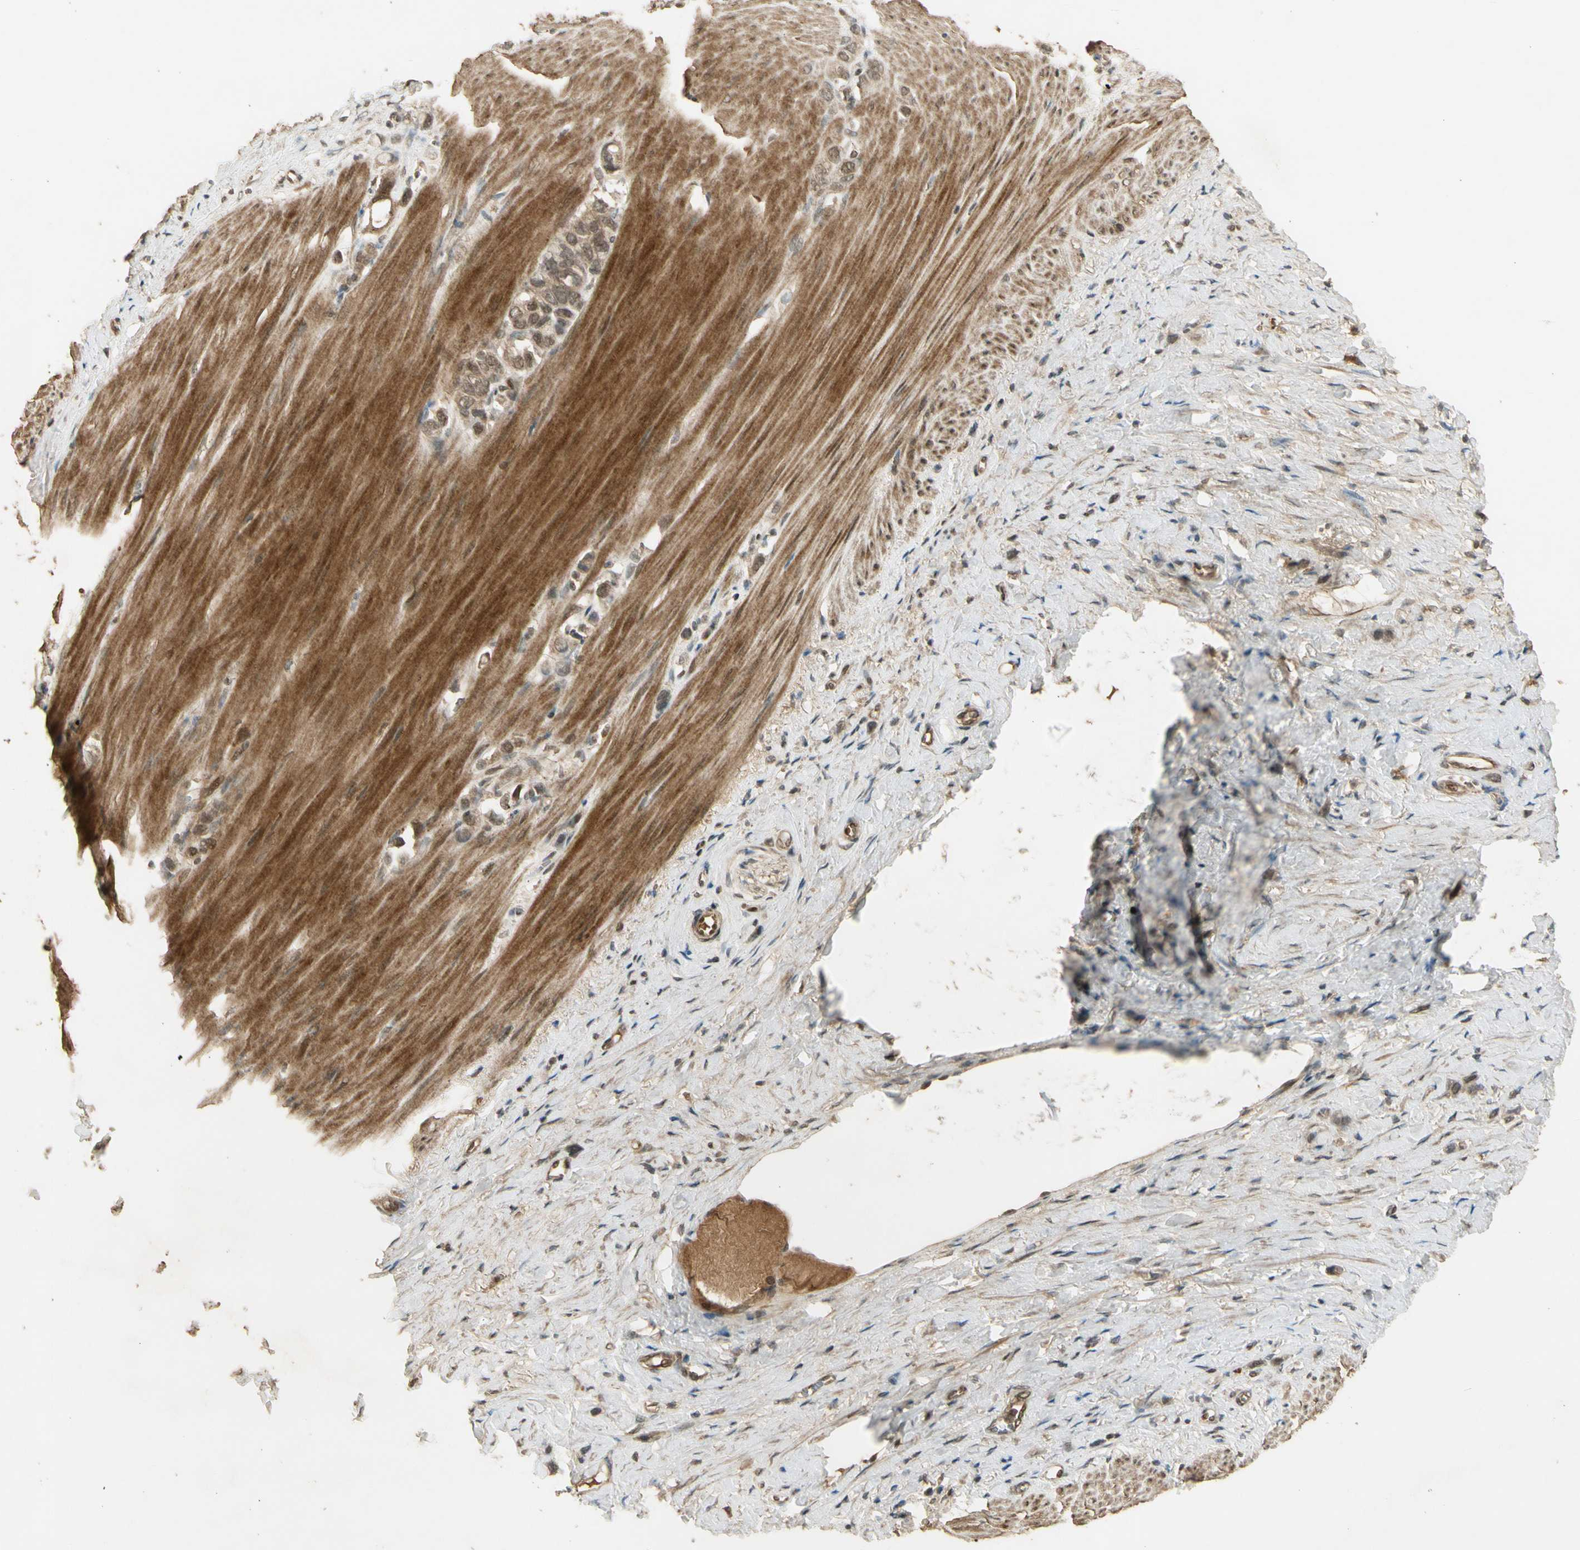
{"staining": {"intensity": "weak", "quantity": ">75%", "location": "nuclear"}, "tissue": "stomach cancer", "cell_type": "Tumor cells", "image_type": "cancer", "snomed": [{"axis": "morphology", "description": "Normal tissue, NOS"}, {"axis": "morphology", "description": "Adenocarcinoma, NOS"}, {"axis": "morphology", "description": "Adenocarcinoma, High grade"}, {"axis": "topography", "description": "Stomach, upper"}, {"axis": "topography", "description": "Stomach"}], "caption": "Human stomach adenocarcinoma stained with a brown dye shows weak nuclear positive expression in about >75% of tumor cells.", "gene": "GMEB2", "patient": {"sex": "female", "age": 65}}